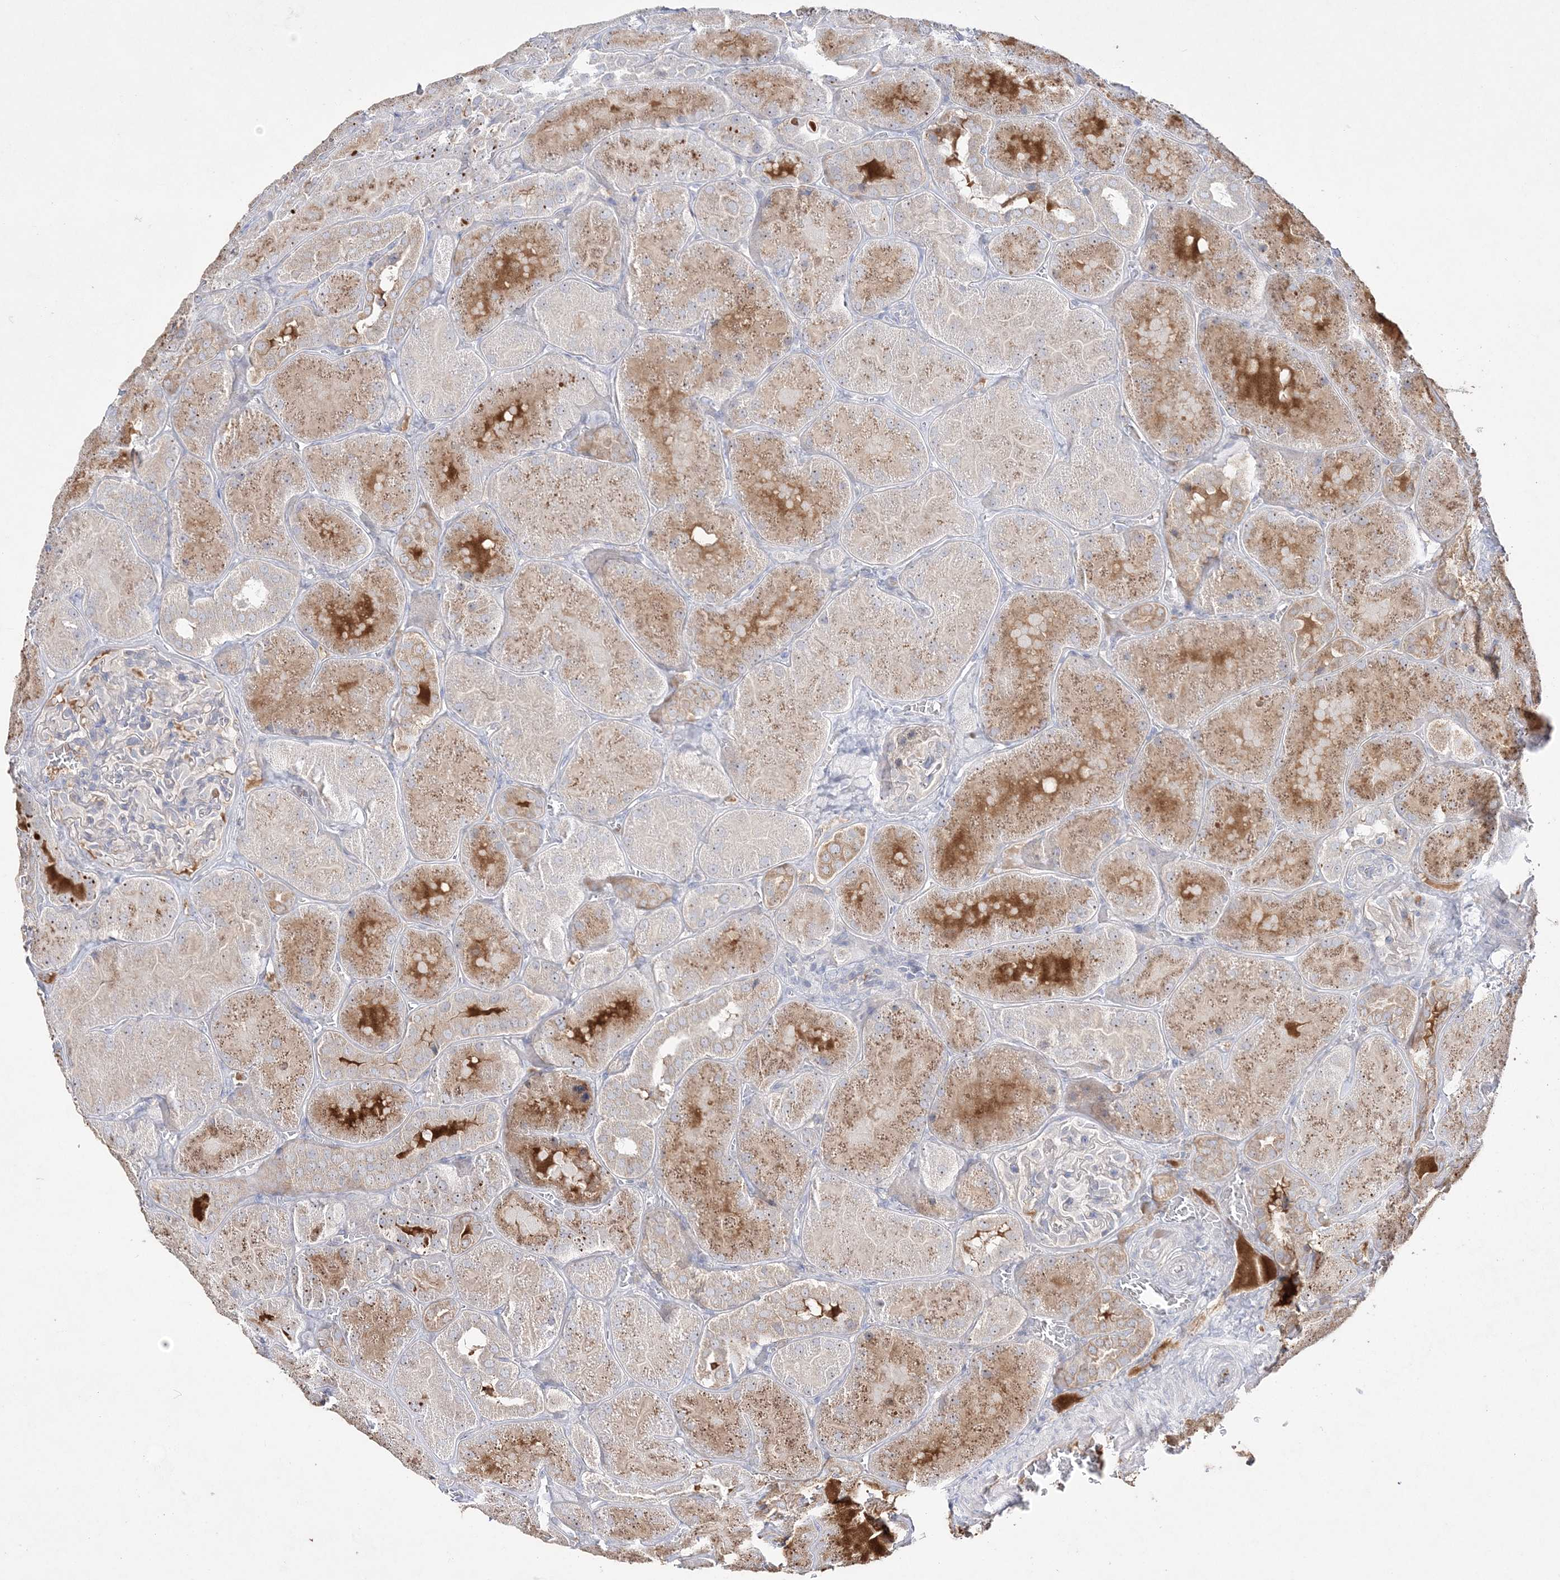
{"staining": {"intensity": "negative", "quantity": "none", "location": "none"}, "tissue": "kidney", "cell_type": "Cells in glomeruli", "image_type": "normal", "snomed": [{"axis": "morphology", "description": "Normal tissue, NOS"}, {"axis": "topography", "description": "Kidney"}], "caption": "Immunohistochemical staining of unremarkable kidney shows no significant expression in cells in glomeruli.", "gene": "NOP16", "patient": {"sex": "male", "age": 28}}